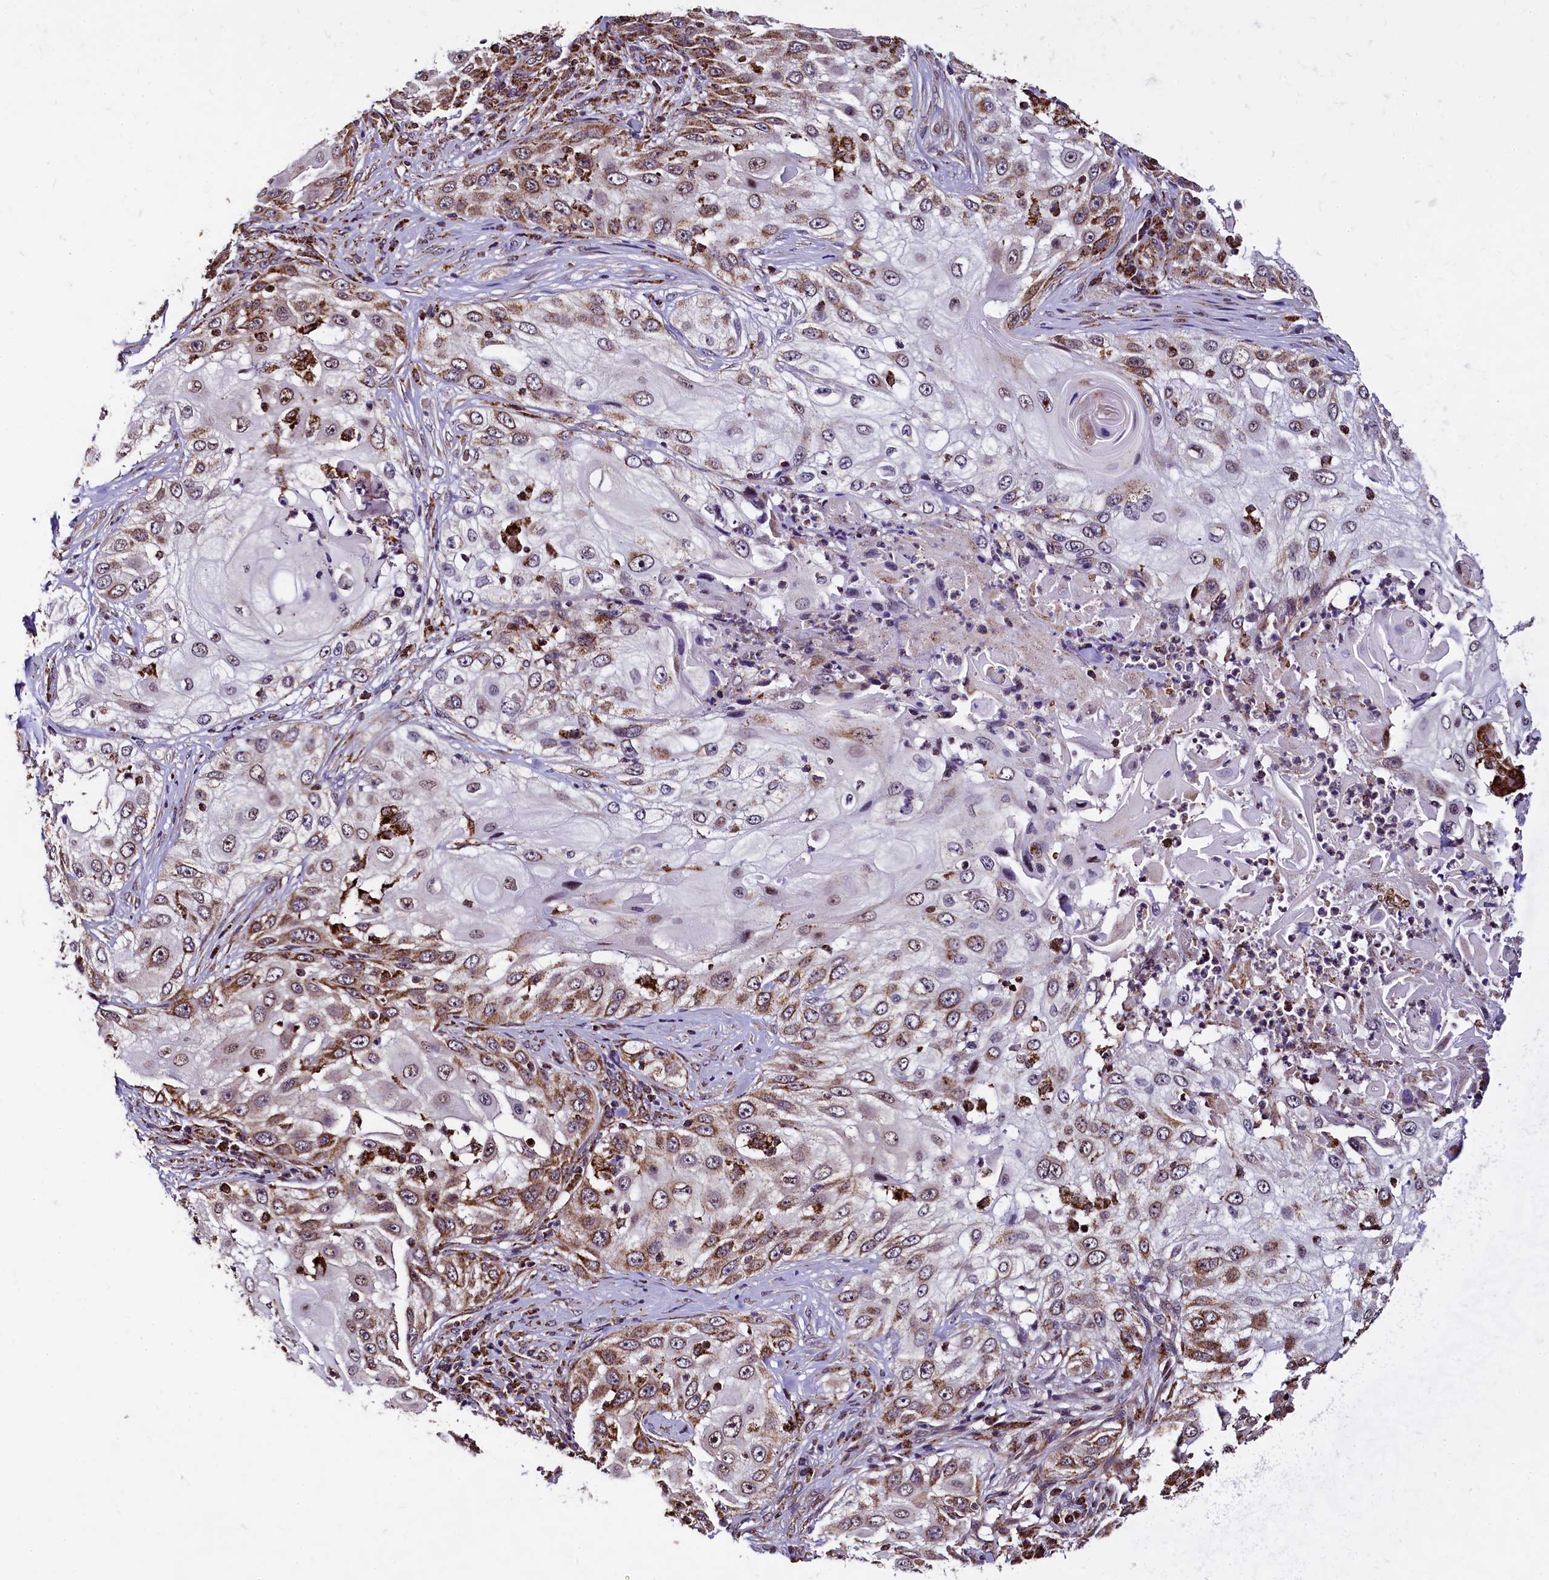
{"staining": {"intensity": "moderate", "quantity": "25%-75%", "location": "cytoplasmic/membranous"}, "tissue": "skin cancer", "cell_type": "Tumor cells", "image_type": "cancer", "snomed": [{"axis": "morphology", "description": "Squamous cell carcinoma, NOS"}, {"axis": "topography", "description": "Skin"}], "caption": "IHC staining of skin cancer, which displays medium levels of moderate cytoplasmic/membranous expression in approximately 25%-75% of tumor cells indicating moderate cytoplasmic/membranous protein positivity. The staining was performed using DAB (brown) for protein detection and nuclei were counterstained in hematoxylin (blue).", "gene": "KLC2", "patient": {"sex": "female", "age": 44}}